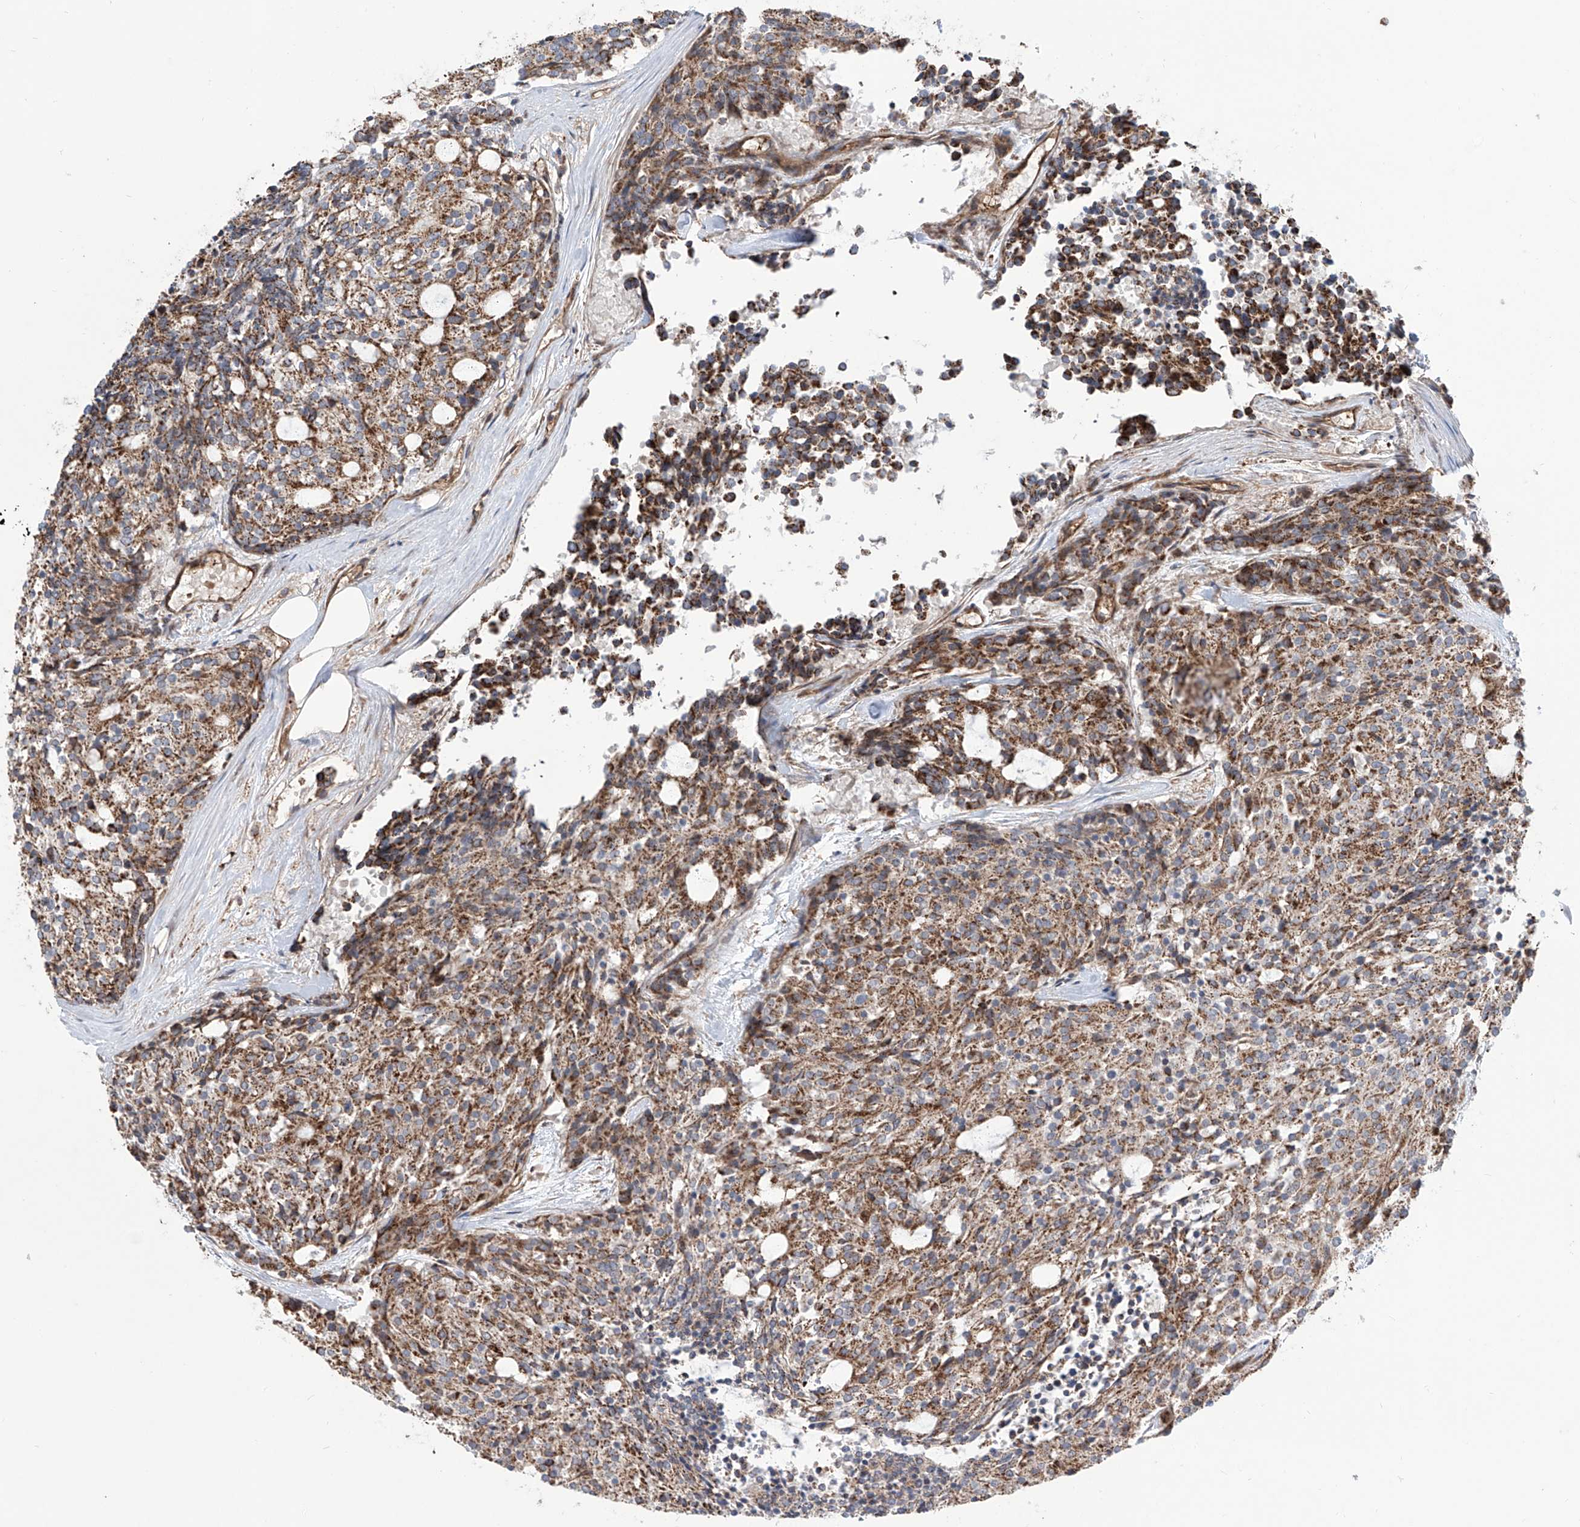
{"staining": {"intensity": "moderate", "quantity": ">75%", "location": "cytoplasmic/membranous"}, "tissue": "carcinoid", "cell_type": "Tumor cells", "image_type": "cancer", "snomed": [{"axis": "morphology", "description": "Carcinoid, malignant, NOS"}, {"axis": "topography", "description": "Pancreas"}], "caption": "Immunohistochemical staining of human malignant carcinoid displays medium levels of moderate cytoplasmic/membranous positivity in approximately >75% of tumor cells.", "gene": "APAF1", "patient": {"sex": "female", "age": 54}}